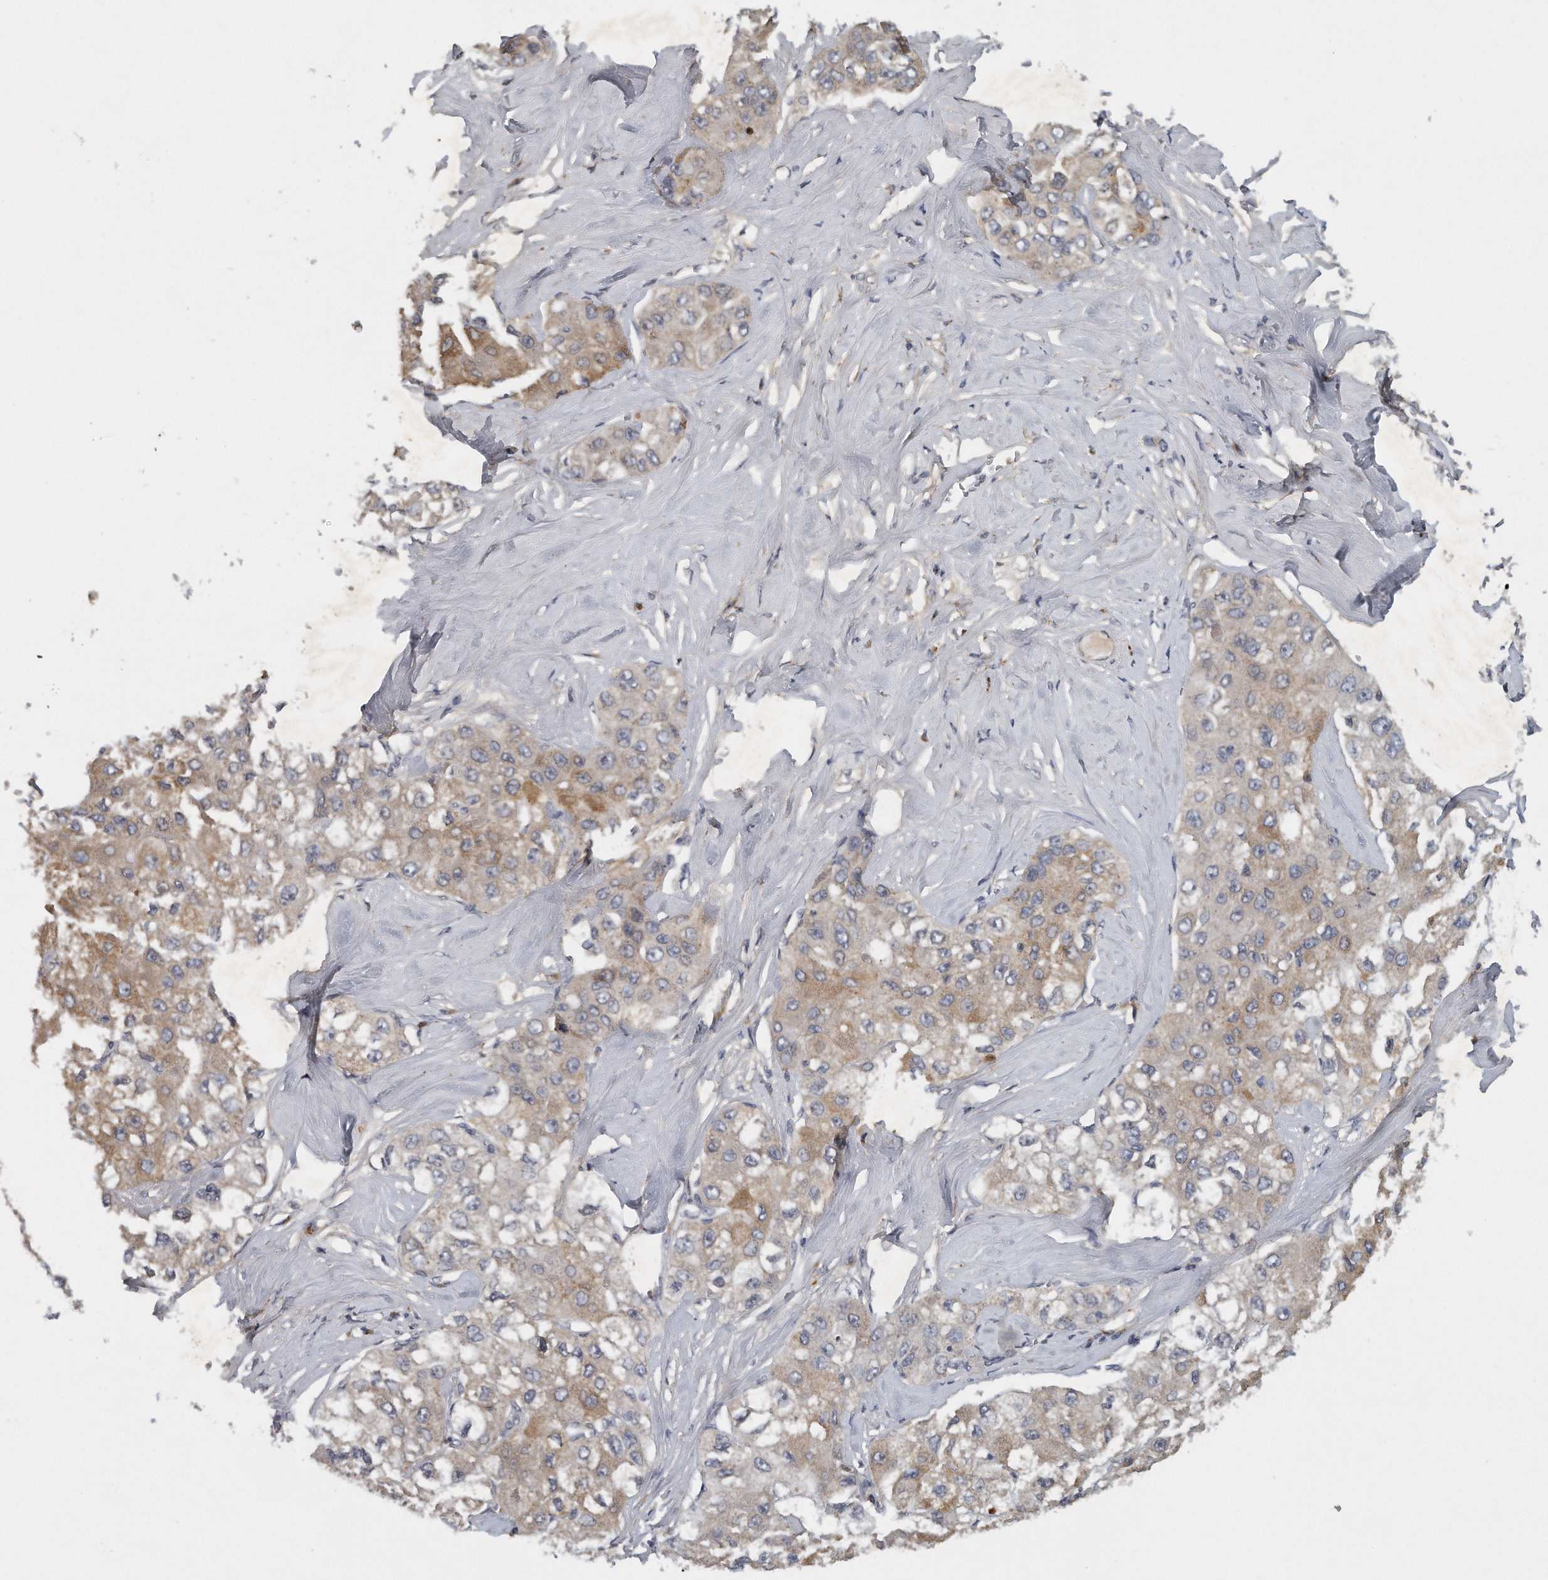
{"staining": {"intensity": "moderate", "quantity": ">75%", "location": "cytoplasmic/membranous"}, "tissue": "liver cancer", "cell_type": "Tumor cells", "image_type": "cancer", "snomed": [{"axis": "morphology", "description": "Carcinoma, Hepatocellular, NOS"}, {"axis": "topography", "description": "Liver"}], "caption": "Brown immunohistochemical staining in hepatocellular carcinoma (liver) exhibits moderate cytoplasmic/membranous staining in about >75% of tumor cells.", "gene": "TRAPPC14", "patient": {"sex": "male", "age": 80}}